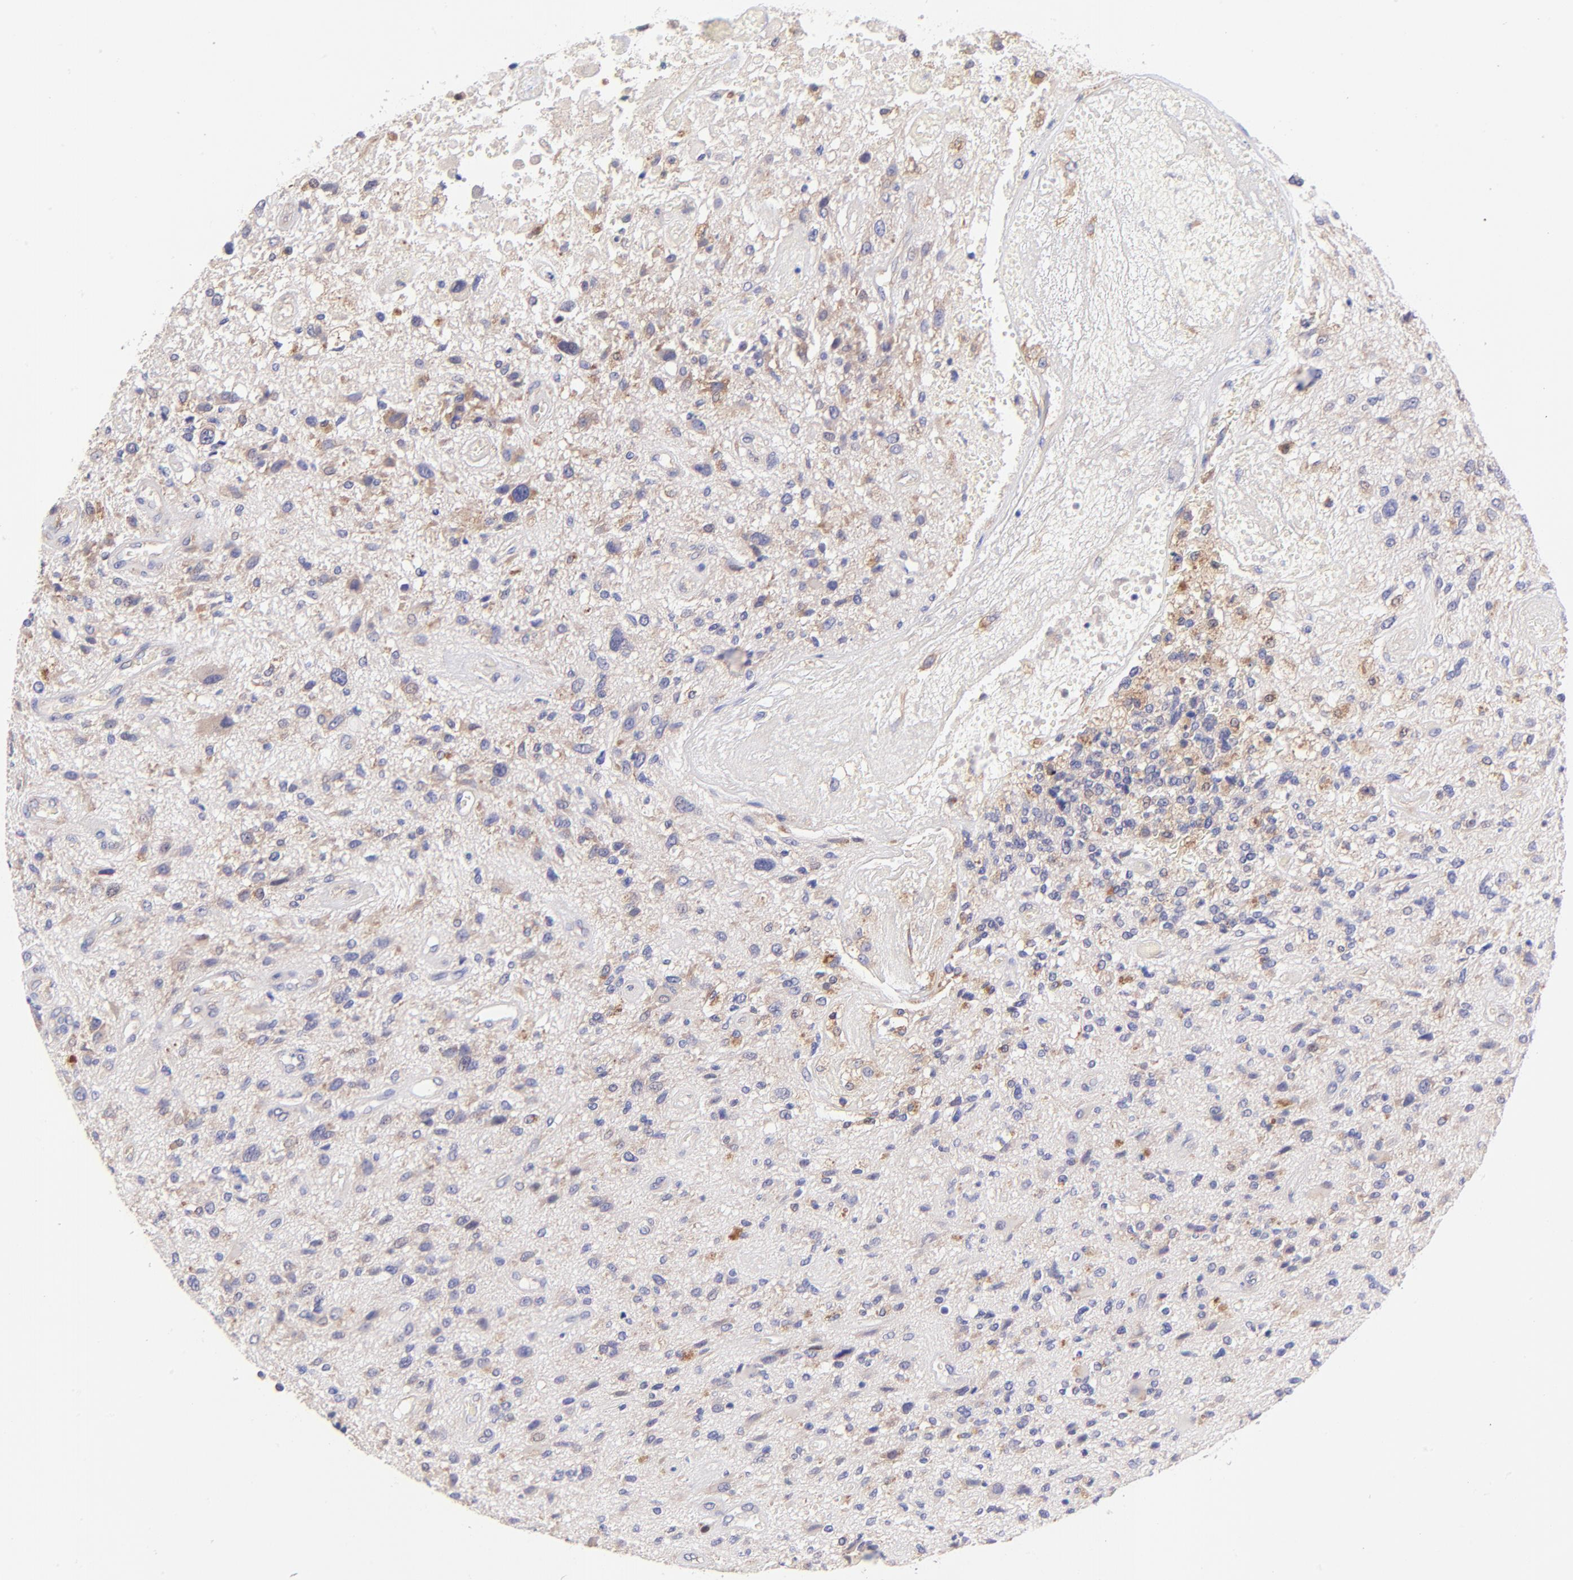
{"staining": {"intensity": "weak", "quantity": "25%-75%", "location": "cytoplasmic/membranous"}, "tissue": "glioma", "cell_type": "Tumor cells", "image_type": "cancer", "snomed": [{"axis": "morphology", "description": "Normal tissue, NOS"}, {"axis": "morphology", "description": "Glioma, malignant, High grade"}, {"axis": "topography", "description": "Cerebral cortex"}], "caption": "Glioma stained for a protein shows weak cytoplasmic/membranous positivity in tumor cells. The staining is performed using DAB (3,3'-diaminobenzidine) brown chromogen to label protein expression. The nuclei are counter-stained blue using hematoxylin.", "gene": "RPL11", "patient": {"sex": "male", "age": 75}}